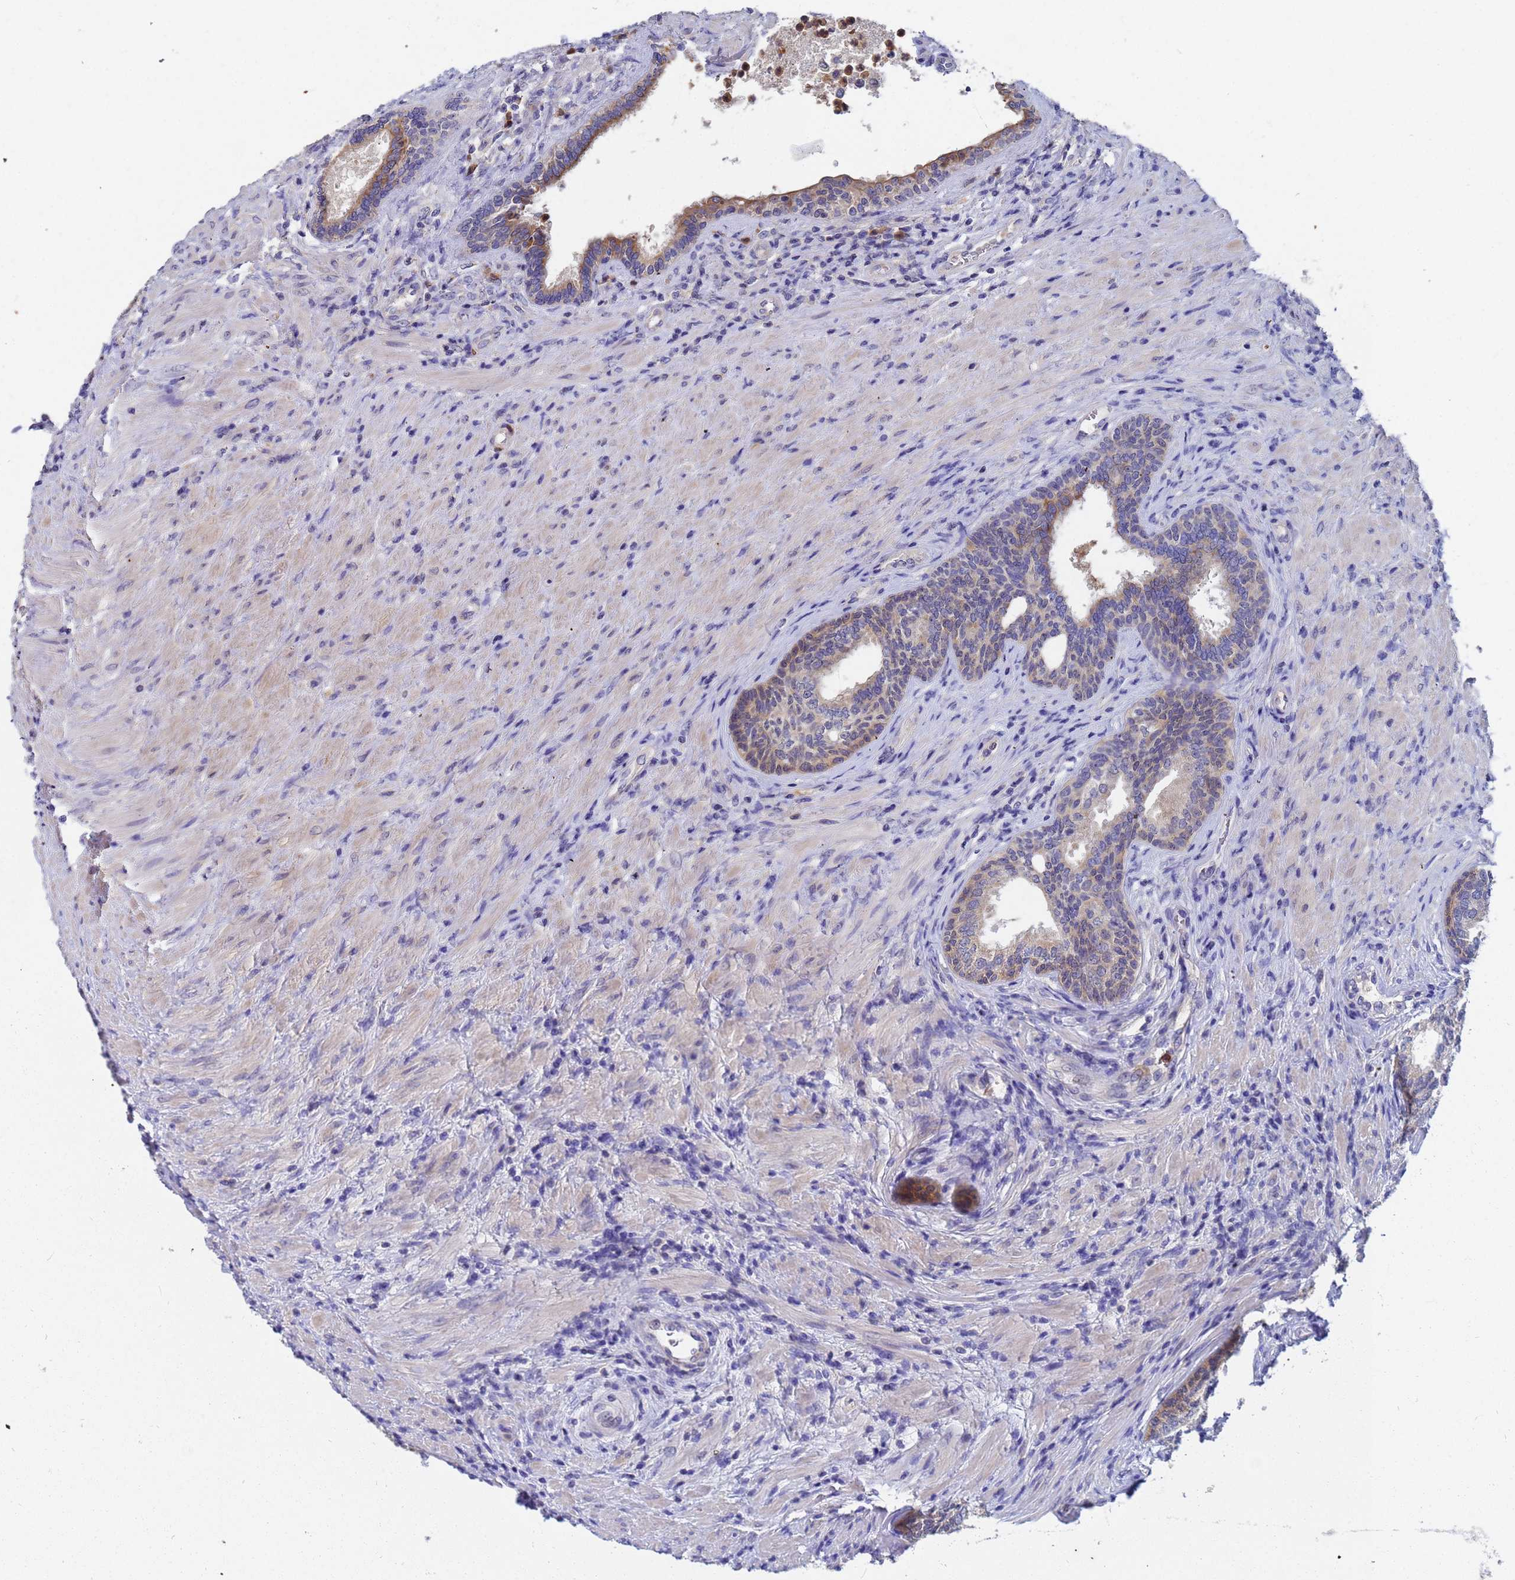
{"staining": {"intensity": "moderate", "quantity": "<25%", "location": "cytoplasmic/membranous"}, "tissue": "prostate", "cell_type": "Glandular cells", "image_type": "normal", "snomed": [{"axis": "morphology", "description": "Normal tissue, NOS"}, {"axis": "topography", "description": "Prostate"}], "caption": "Immunohistochemical staining of normal human prostate displays moderate cytoplasmic/membranous protein positivity in about <25% of glandular cells. (DAB = brown stain, brightfield microscopy at high magnification).", "gene": "TTLL11", "patient": {"sex": "male", "age": 76}}